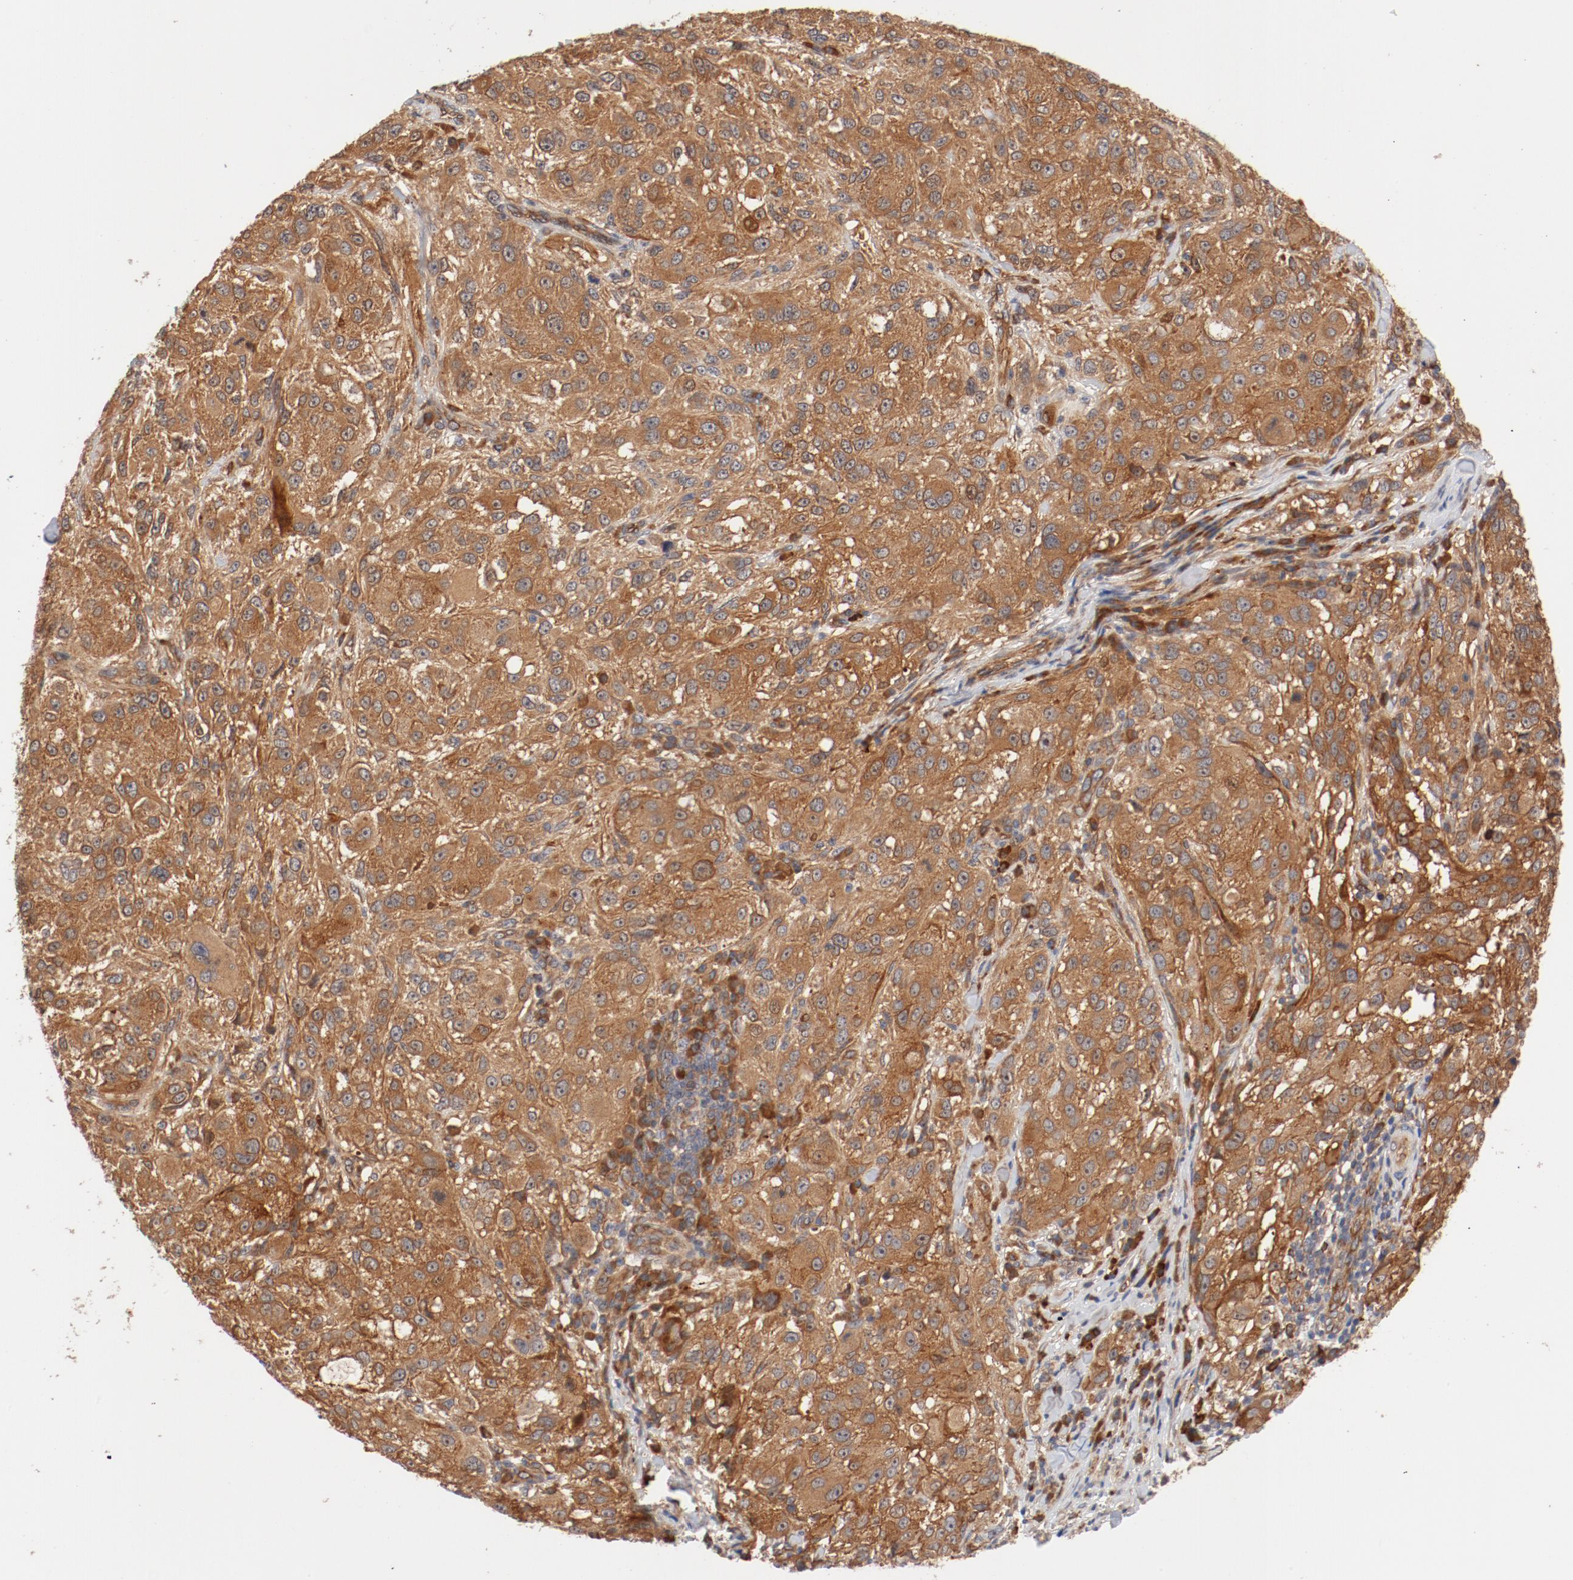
{"staining": {"intensity": "moderate", "quantity": ">75%", "location": "cytoplasmic/membranous"}, "tissue": "melanoma", "cell_type": "Tumor cells", "image_type": "cancer", "snomed": [{"axis": "morphology", "description": "Necrosis, NOS"}, {"axis": "morphology", "description": "Malignant melanoma, NOS"}, {"axis": "topography", "description": "Skin"}], "caption": "Approximately >75% of tumor cells in human malignant melanoma show moderate cytoplasmic/membranous protein staining as visualized by brown immunohistochemical staining.", "gene": "PITPNM2", "patient": {"sex": "female", "age": 87}}